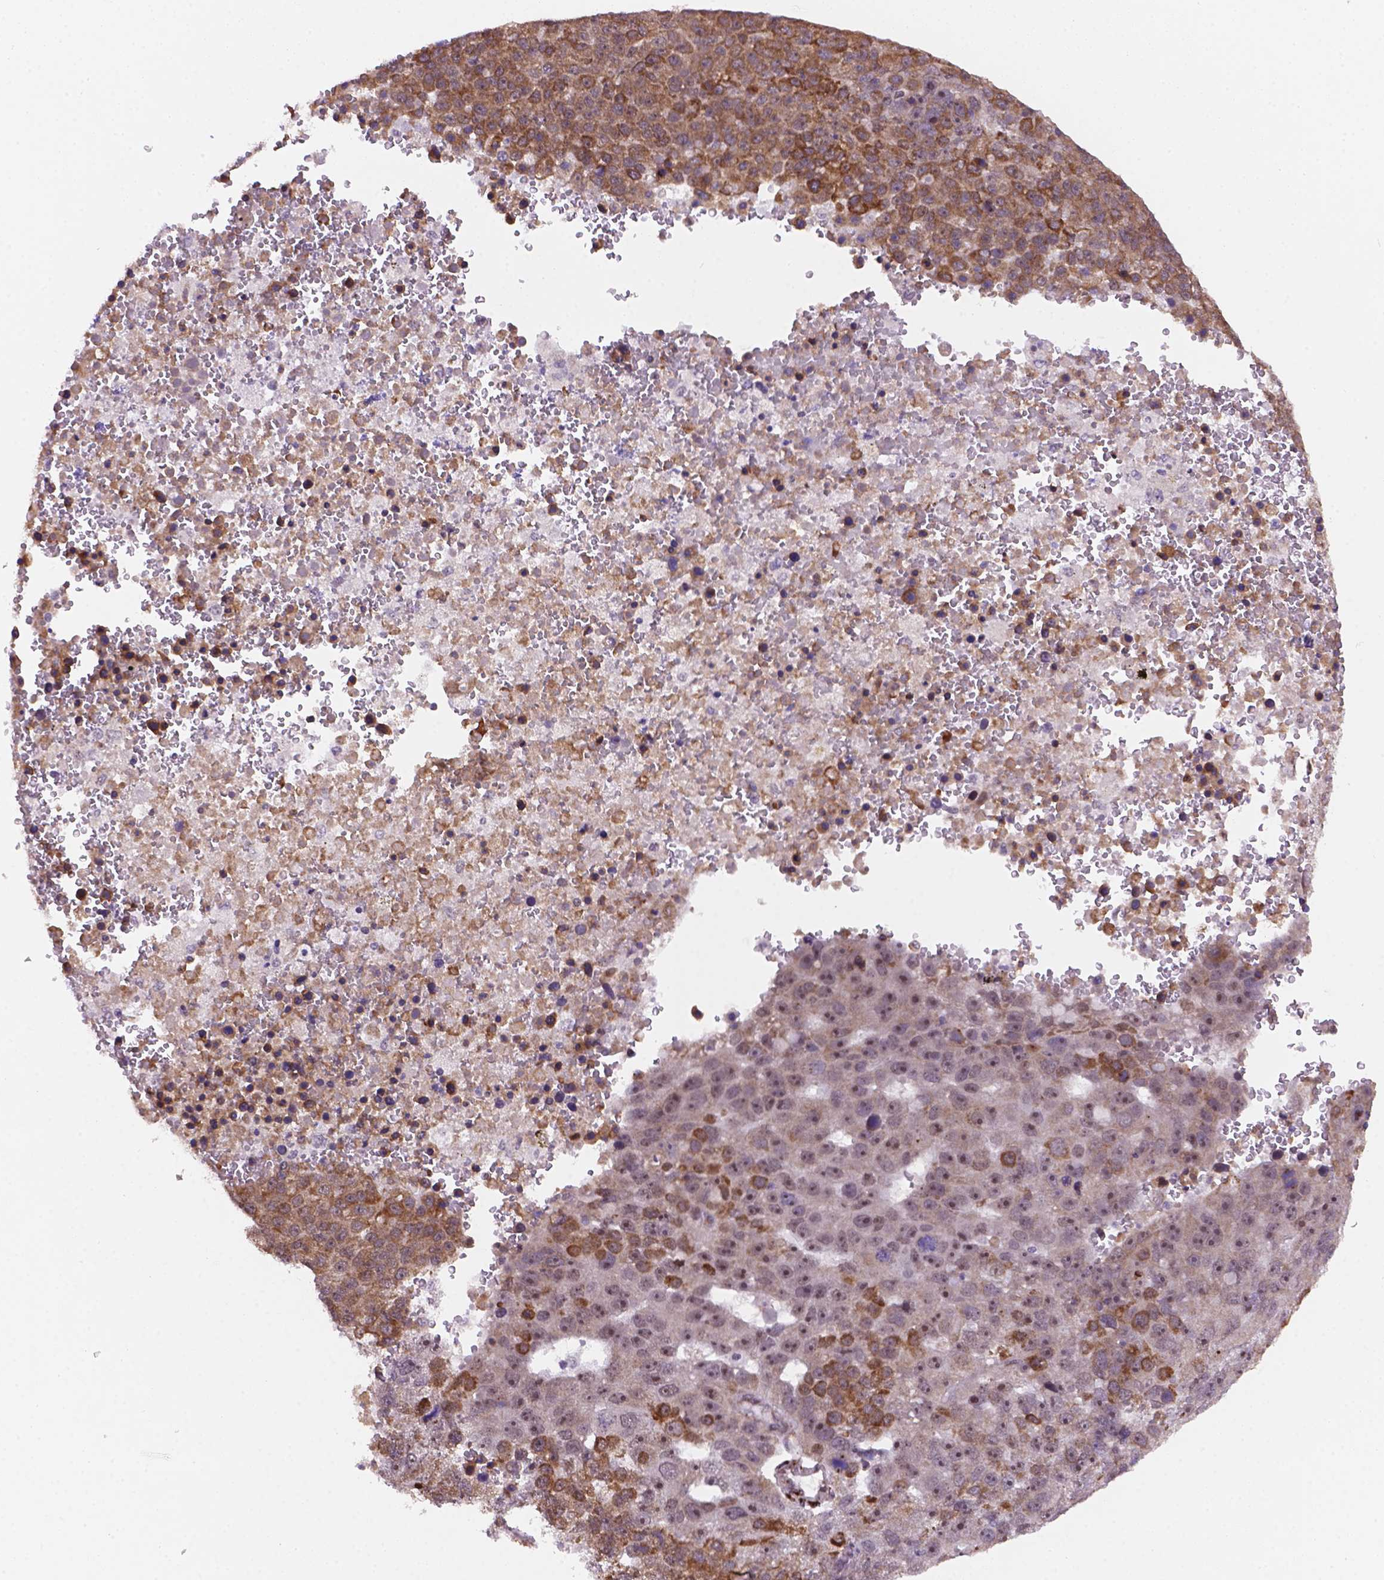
{"staining": {"intensity": "moderate", "quantity": "25%-75%", "location": "cytoplasmic/membranous,nuclear"}, "tissue": "pancreatic cancer", "cell_type": "Tumor cells", "image_type": "cancer", "snomed": [{"axis": "morphology", "description": "Adenocarcinoma, NOS"}, {"axis": "topography", "description": "Pancreas"}], "caption": "Protein positivity by immunohistochemistry displays moderate cytoplasmic/membranous and nuclear expression in approximately 25%-75% of tumor cells in pancreatic cancer.", "gene": "FNIP1", "patient": {"sex": "female", "age": 61}}